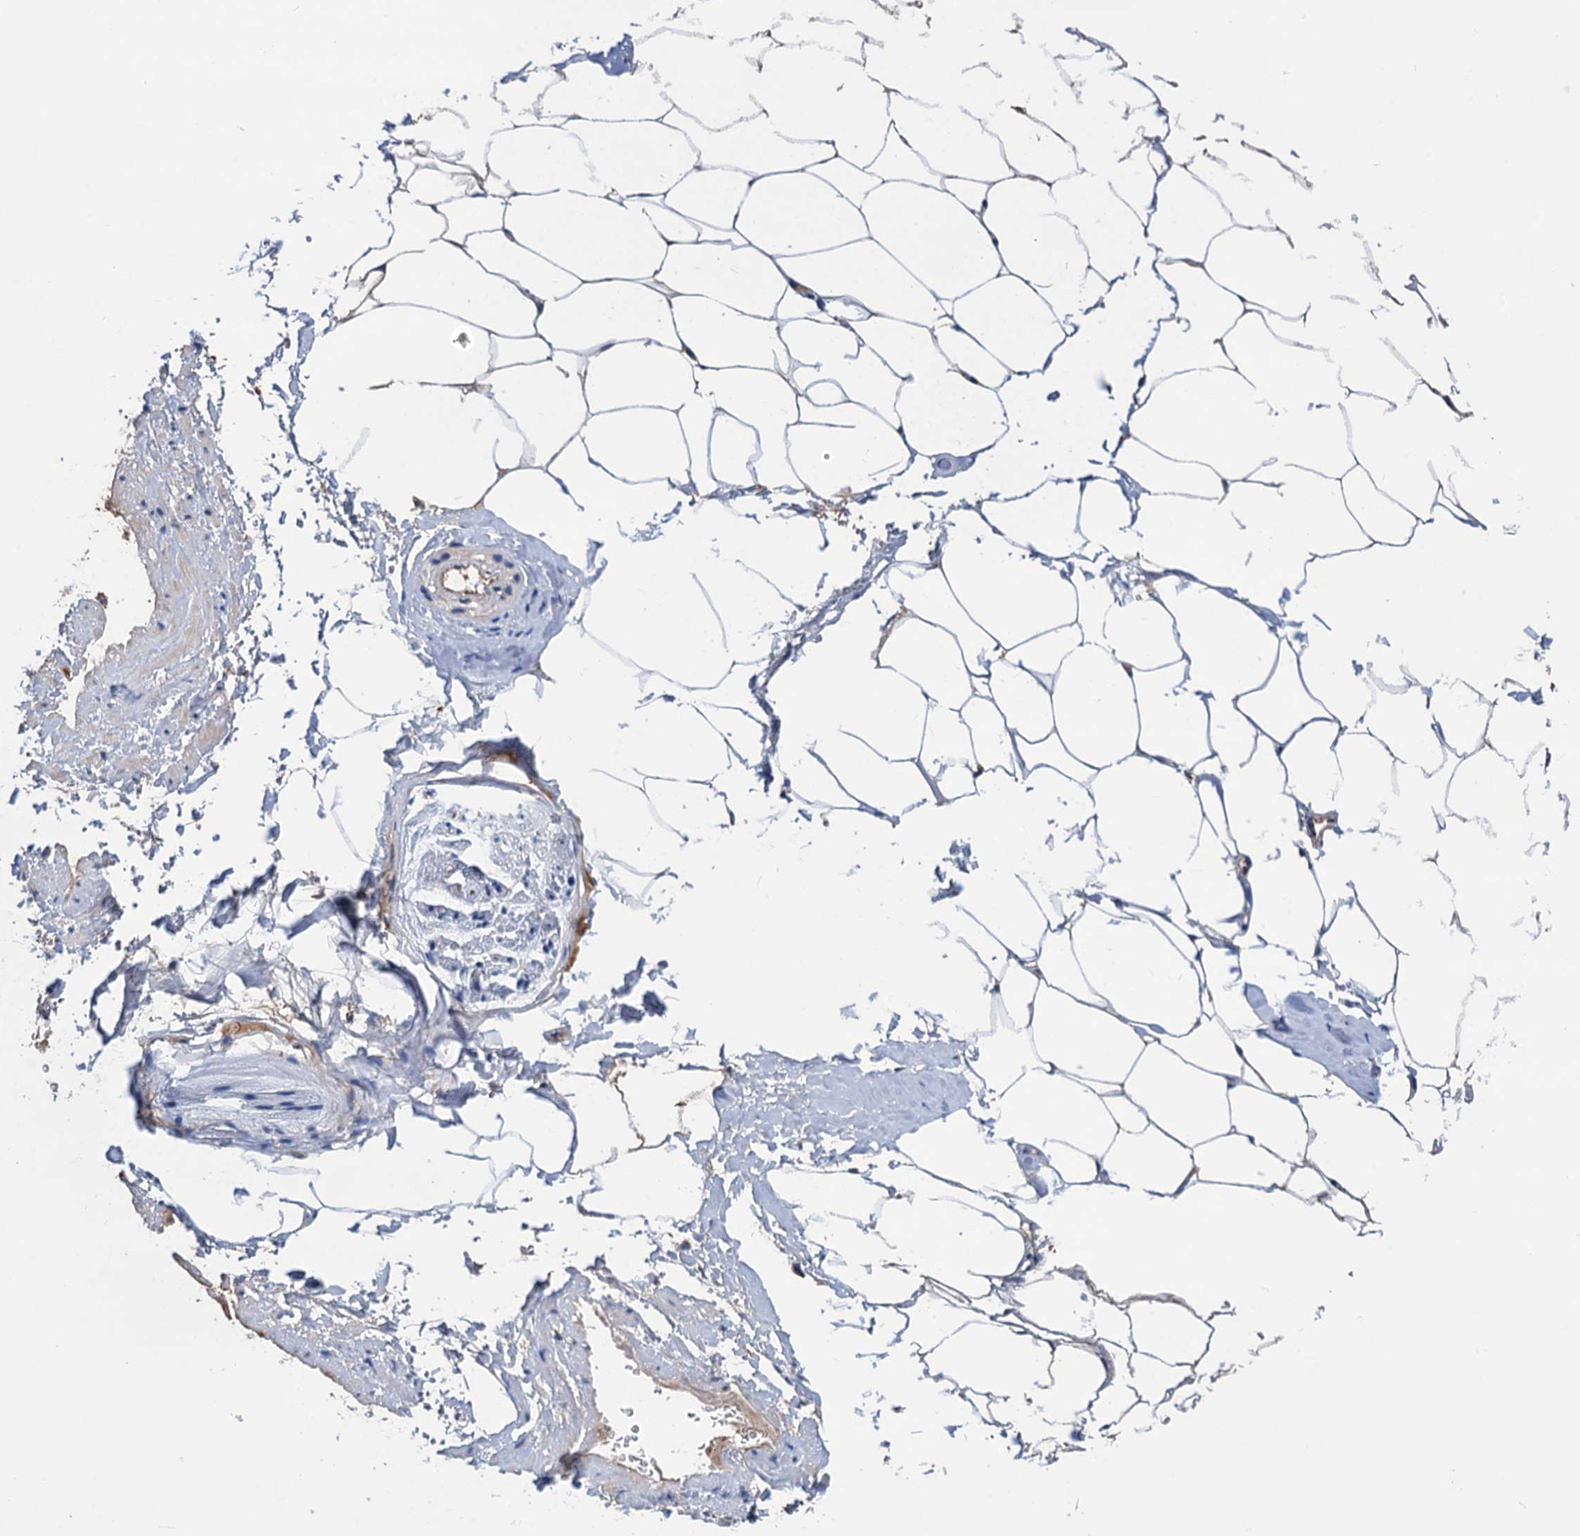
{"staining": {"intensity": "moderate", "quantity": "25%-75%", "location": "cytoplasmic/membranous"}, "tissue": "adipose tissue", "cell_type": "Adipocytes", "image_type": "normal", "snomed": [{"axis": "morphology", "description": "Normal tissue, NOS"}, {"axis": "morphology", "description": "Adenocarcinoma, Low grade"}, {"axis": "topography", "description": "Prostate"}, {"axis": "topography", "description": "Peripheral nerve tissue"}], "caption": "This photomicrograph demonstrates normal adipose tissue stained with immunohistochemistry to label a protein in brown. The cytoplasmic/membranous of adipocytes show moderate positivity for the protein. Nuclei are counter-stained blue.", "gene": "CNNM1", "patient": {"sex": "male", "age": 63}}